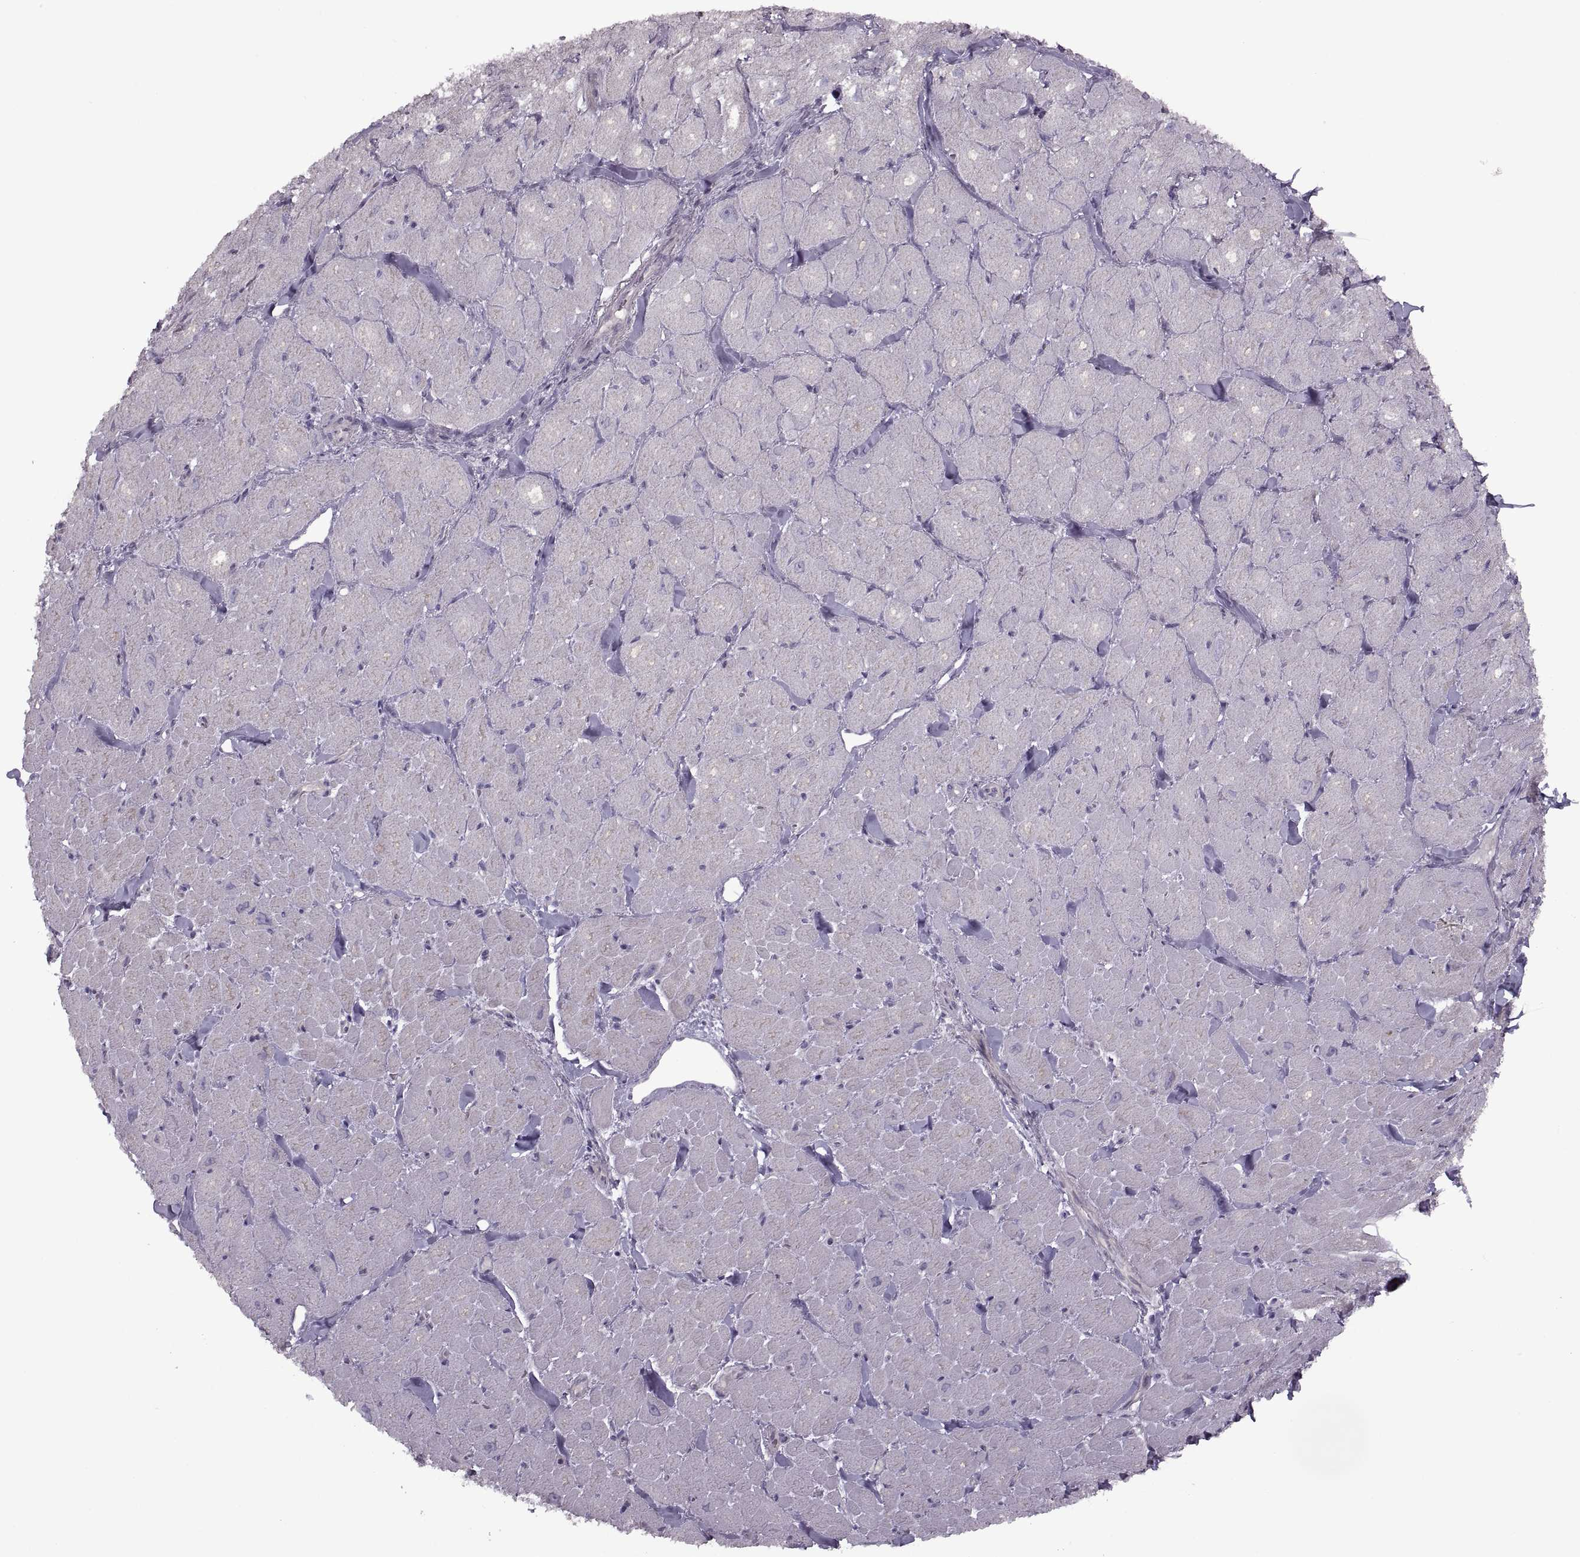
{"staining": {"intensity": "negative", "quantity": "none", "location": "none"}, "tissue": "heart muscle", "cell_type": "Cardiomyocytes", "image_type": "normal", "snomed": [{"axis": "morphology", "description": "Normal tissue, NOS"}, {"axis": "topography", "description": "Heart"}], "caption": "This is an immunohistochemistry (IHC) image of normal heart muscle. There is no staining in cardiomyocytes.", "gene": "PIERCE1", "patient": {"sex": "male", "age": 60}}